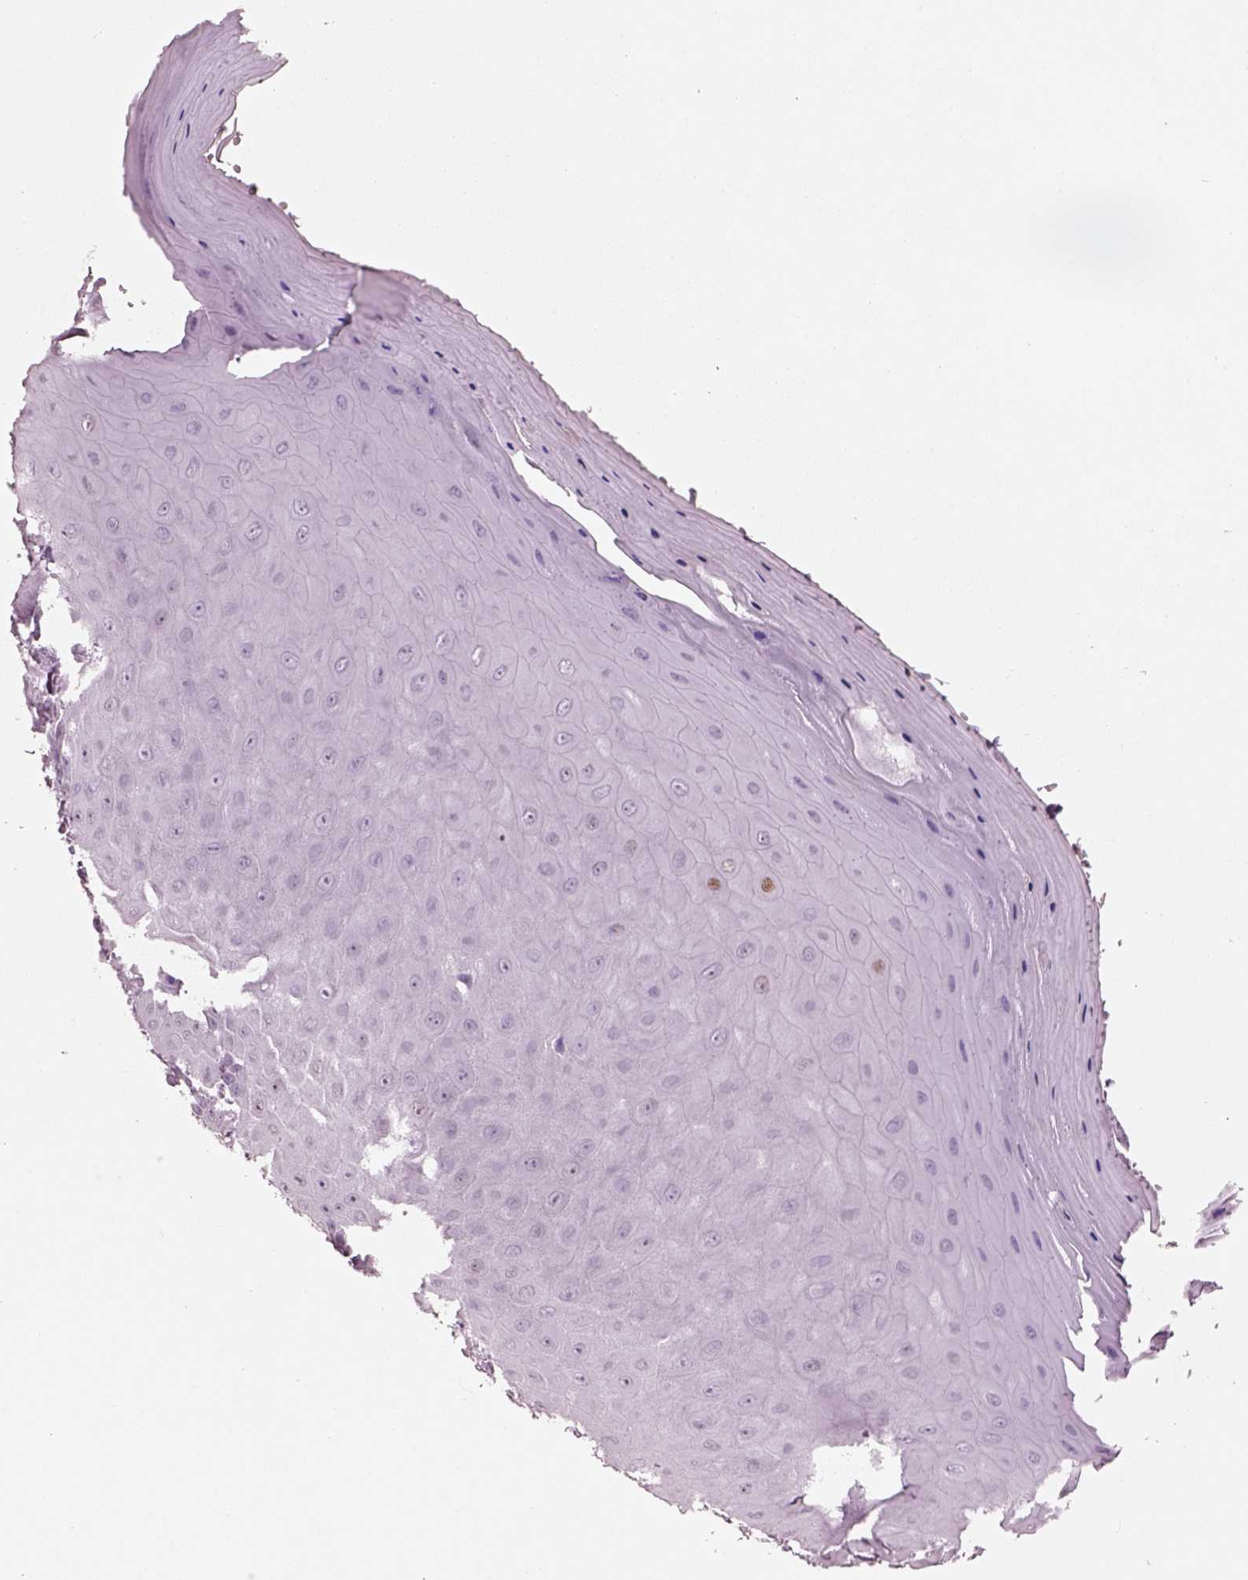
{"staining": {"intensity": "strong", "quantity": "25%-75%", "location": "nuclear"}, "tissue": "vagina", "cell_type": "Squamous epithelial cells", "image_type": "normal", "snomed": [{"axis": "morphology", "description": "Normal tissue, NOS"}, {"axis": "topography", "description": "Vagina"}], "caption": "Brown immunohistochemical staining in normal vagina exhibits strong nuclear expression in about 25%-75% of squamous epithelial cells.", "gene": "SOX9", "patient": {"sex": "female", "age": 83}}